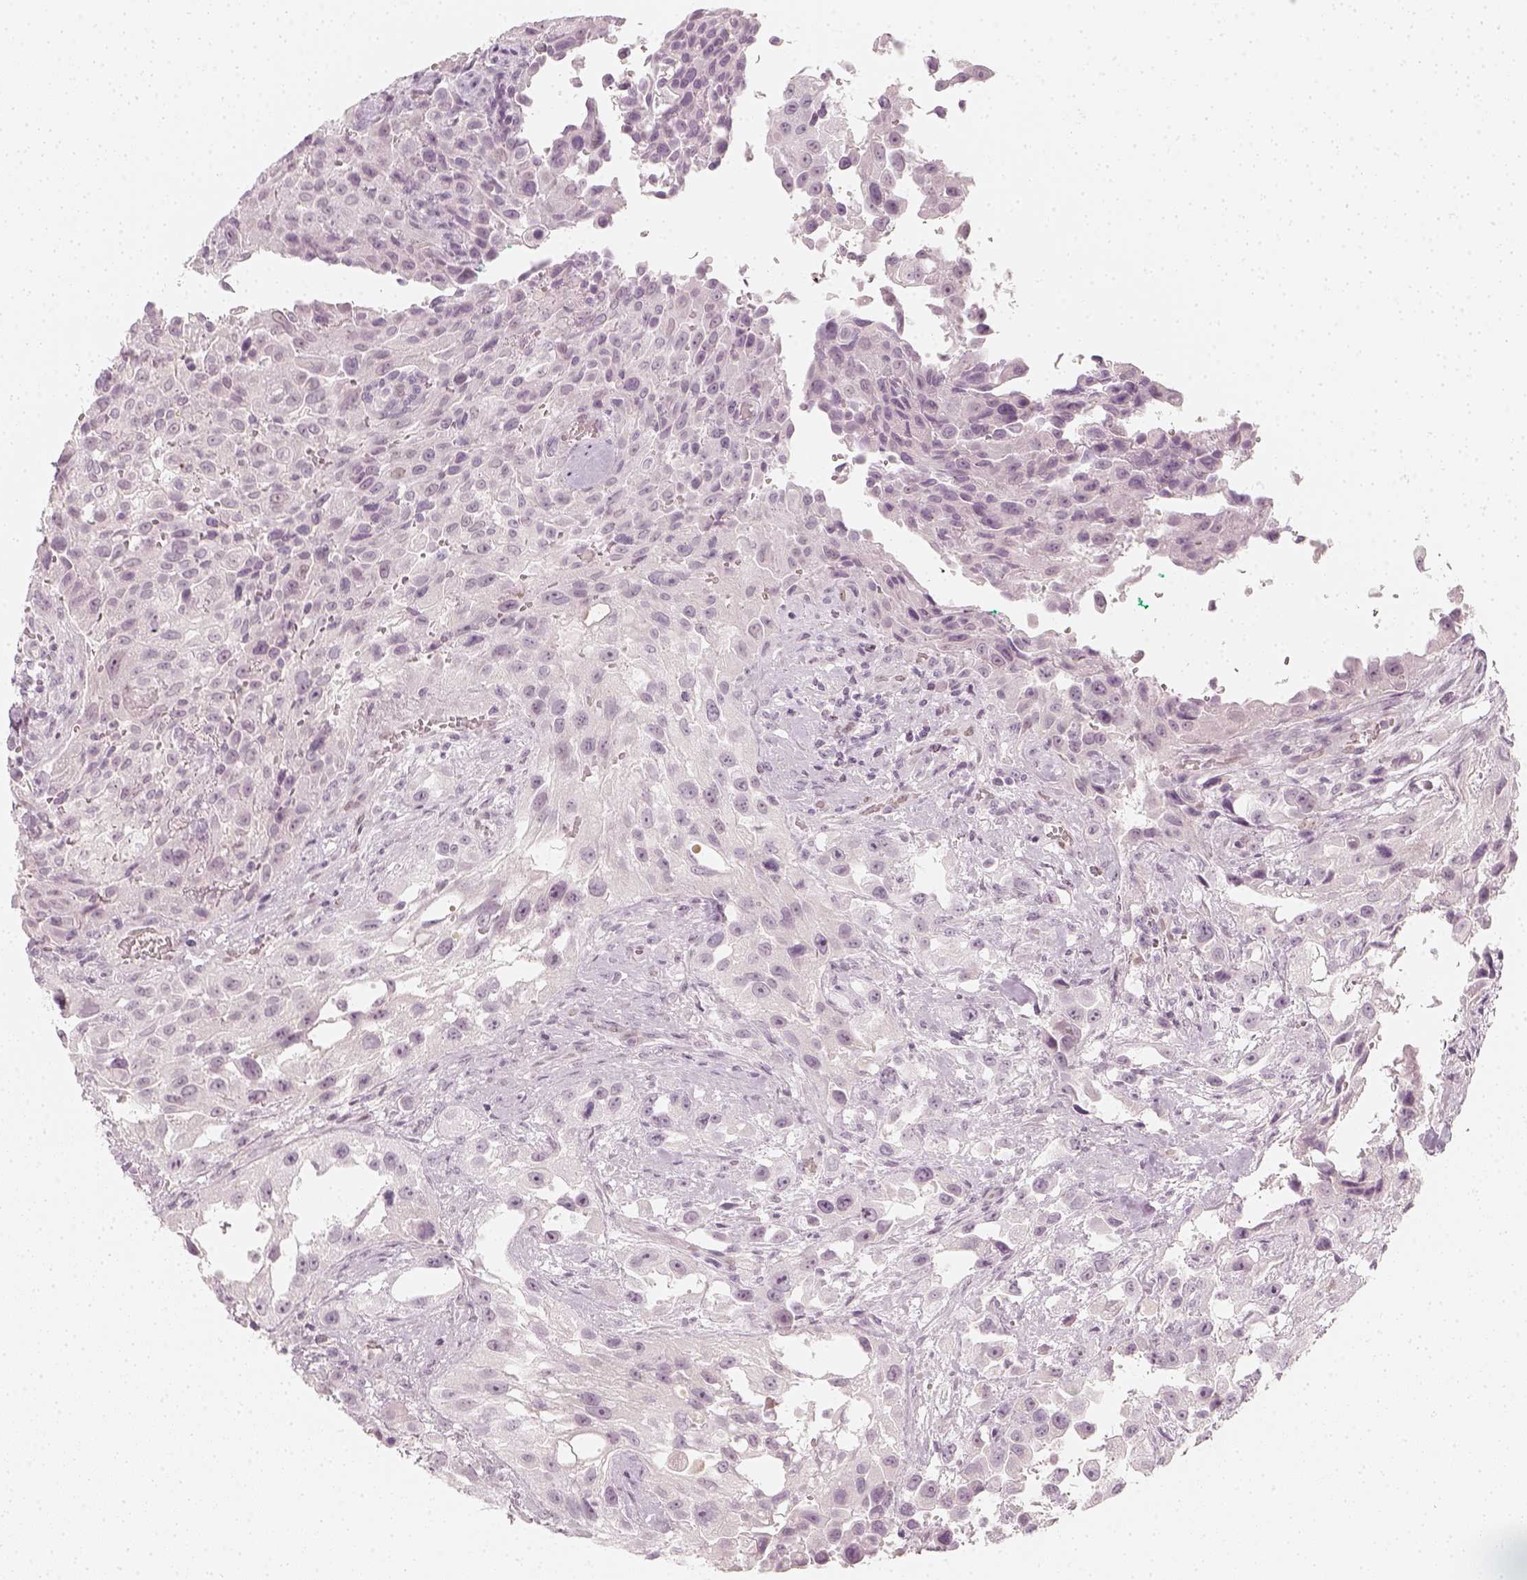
{"staining": {"intensity": "negative", "quantity": "none", "location": "none"}, "tissue": "urothelial cancer", "cell_type": "Tumor cells", "image_type": "cancer", "snomed": [{"axis": "morphology", "description": "Urothelial carcinoma, High grade"}, {"axis": "topography", "description": "Urinary bladder"}], "caption": "This is an IHC photomicrograph of urothelial carcinoma (high-grade). There is no expression in tumor cells.", "gene": "KRTAP2-1", "patient": {"sex": "male", "age": 79}}